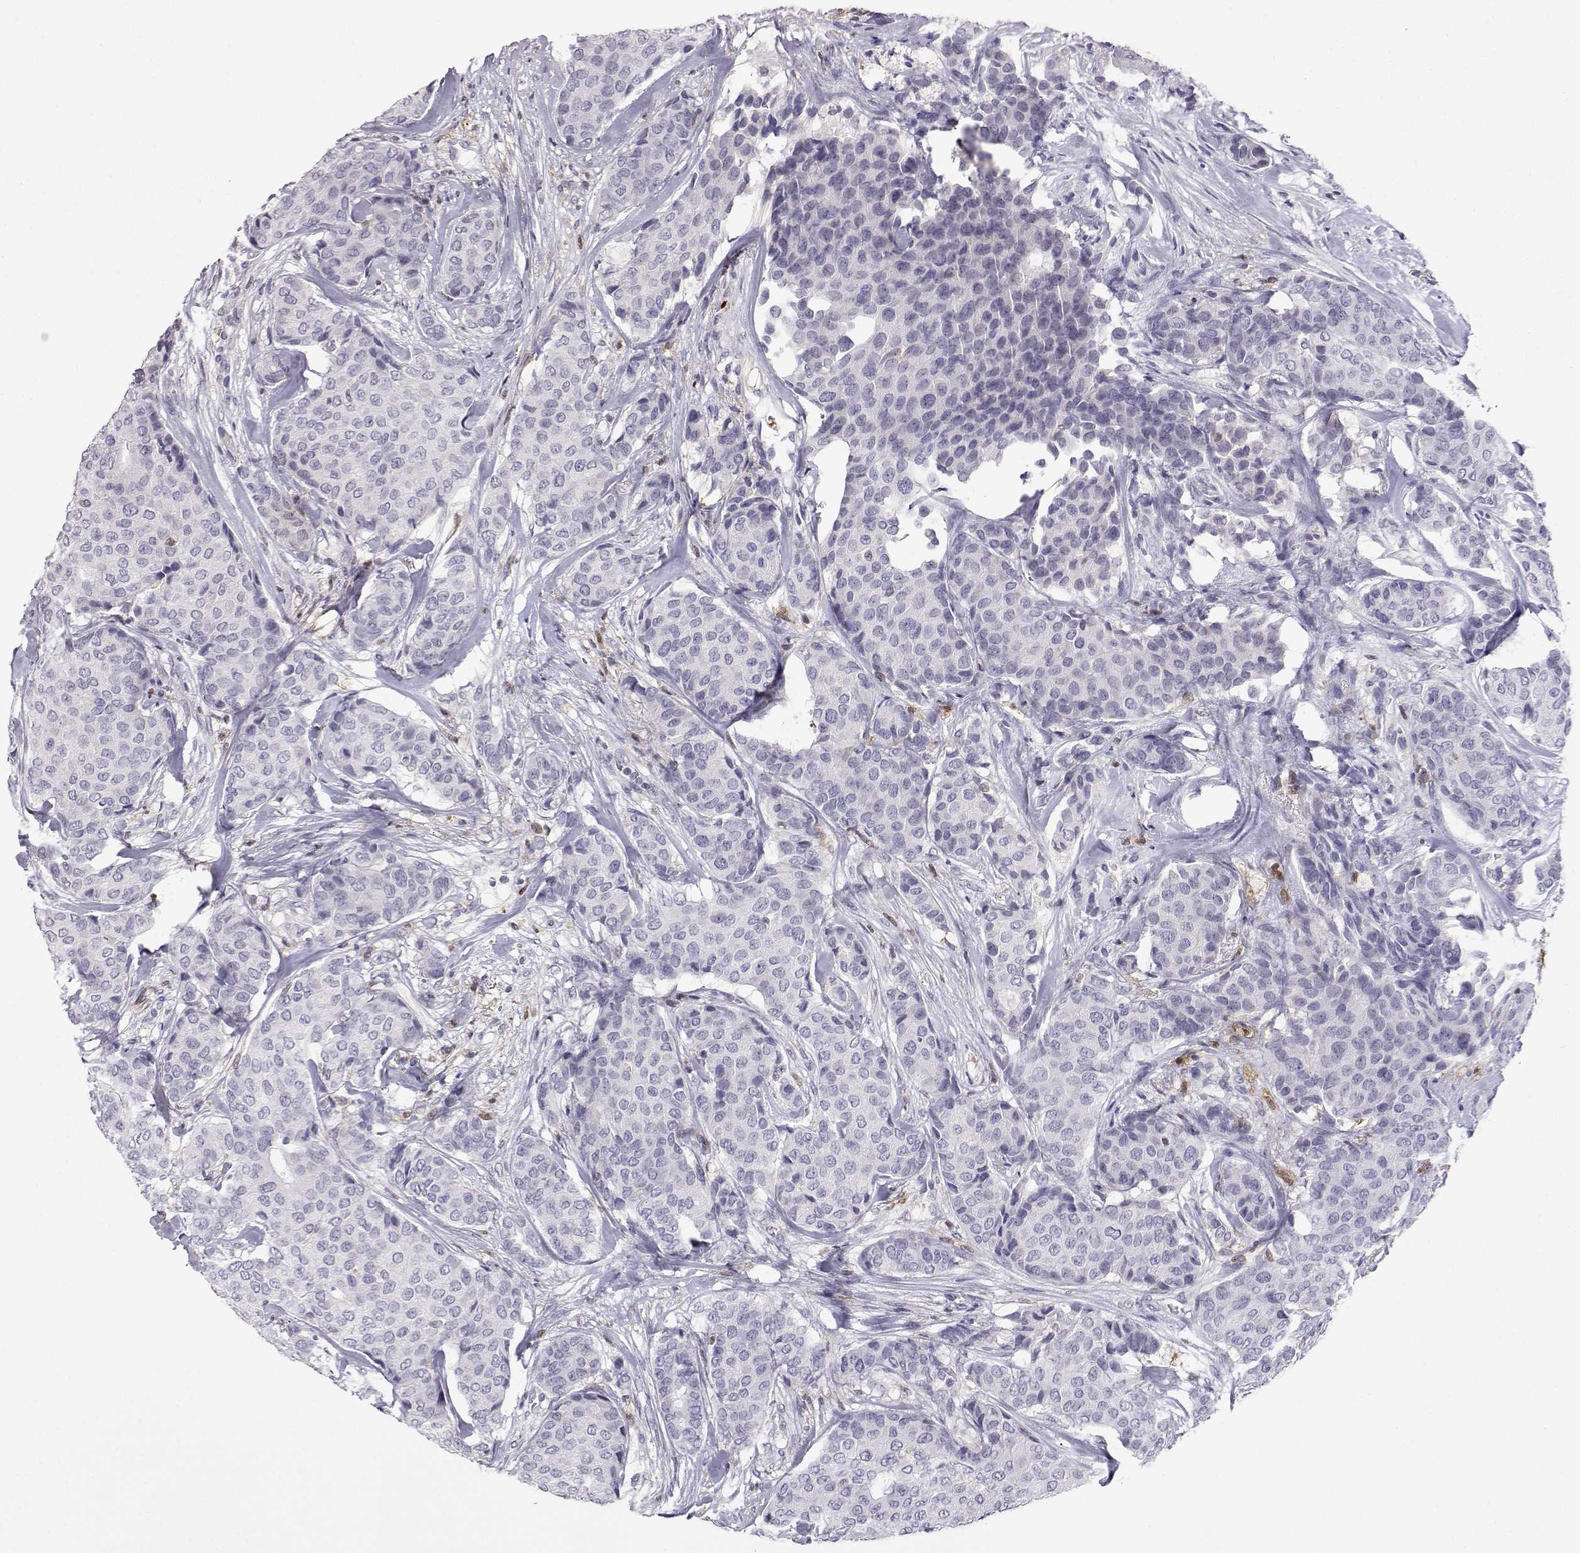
{"staining": {"intensity": "negative", "quantity": "none", "location": "none"}, "tissue": "breast cancer", "cell_type": "Tumor cells", "image_type": "cancer", "snomed": [{"axis": "morphology", "description": "Duct carcinoma"}, {"axis": "topography", "description": "Breast"}], "caption": "Immunohistochemistry image of human breast cancer (invasive ductal carcinoma) stained for a protein (brown), which demonstrates no positivity in tumor cells. (Immunohistochemistry (ihc), brightfield microscopy, high magnification).", "gene": "AKR1B1", "patient": {"sex": "female", "age": 75}}